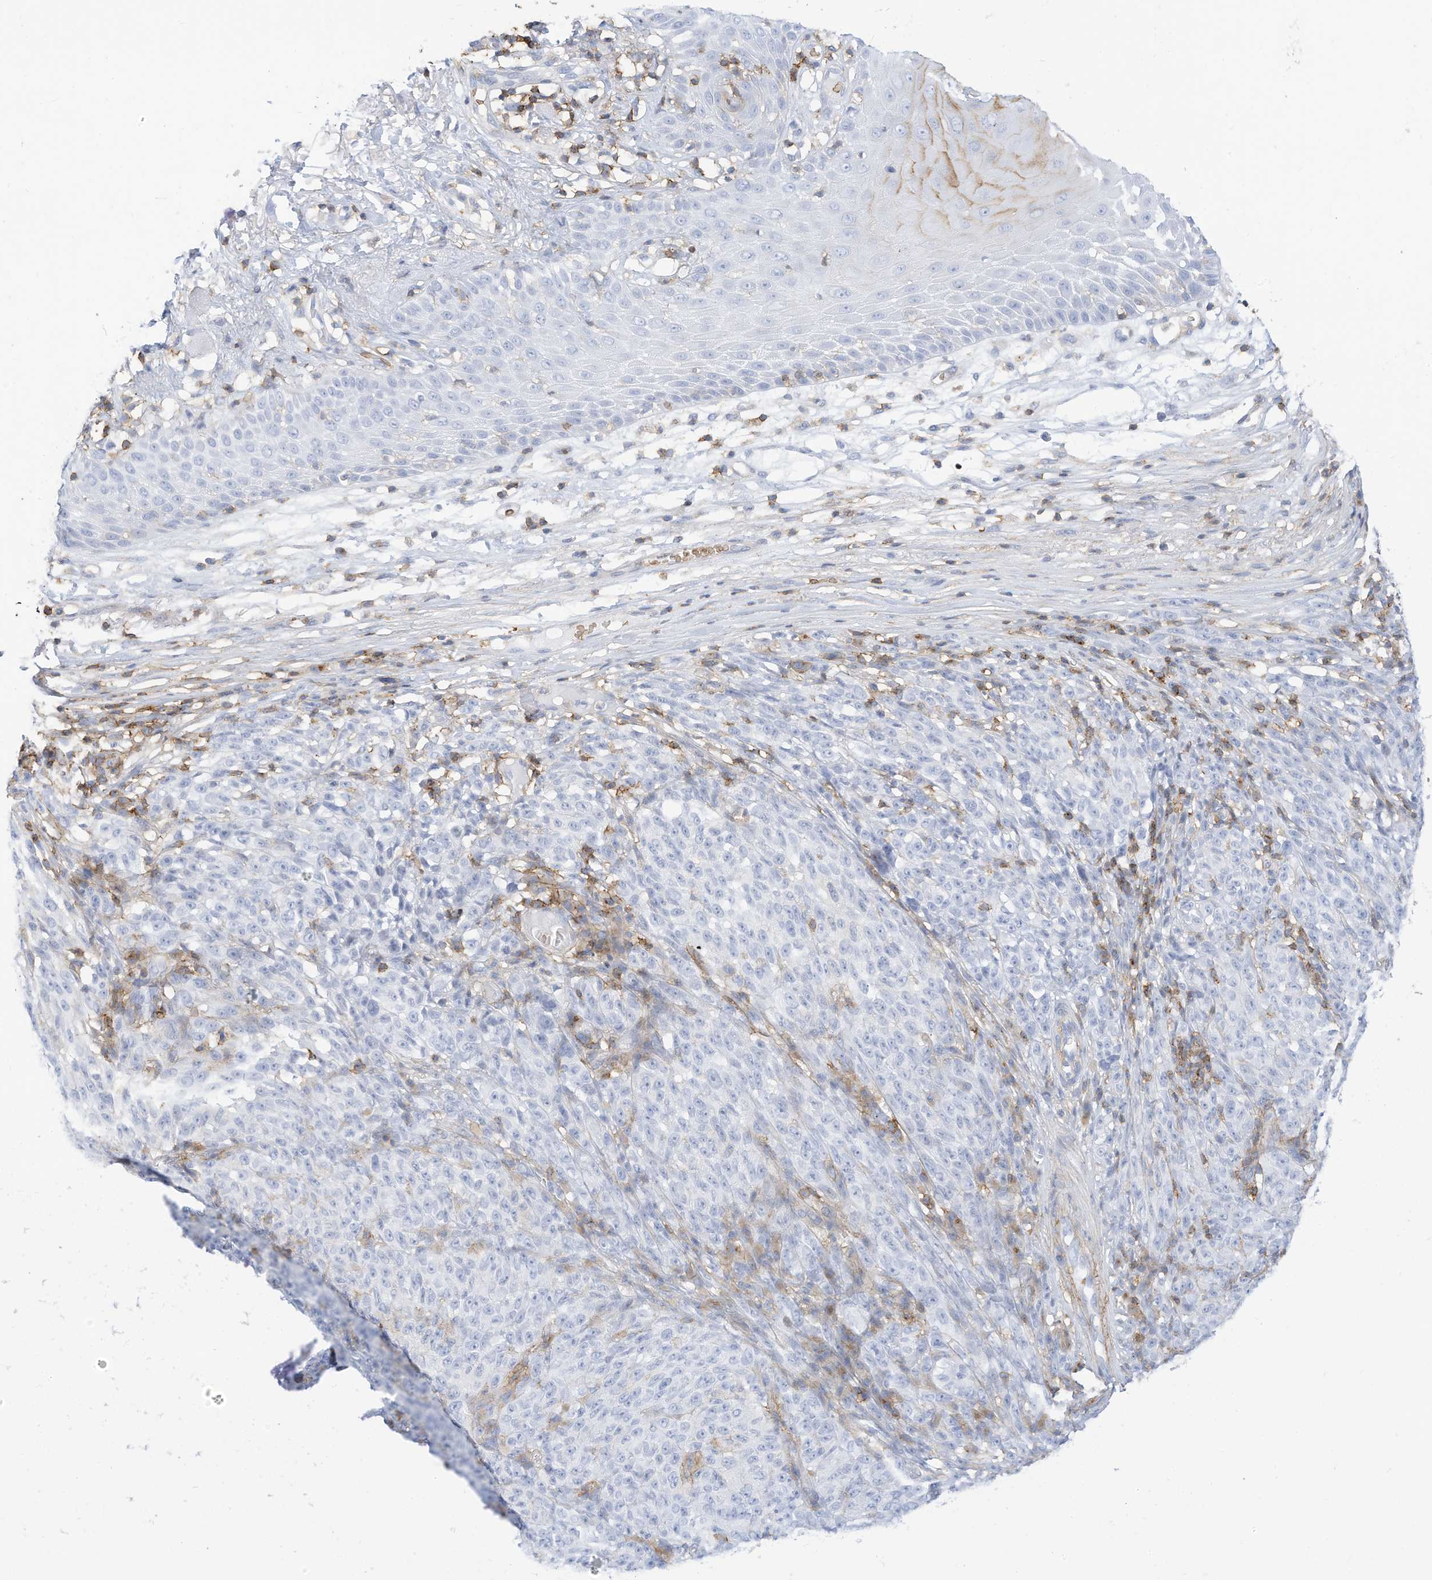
{"staining": {"intensity": "negative", "quantity": "none", "location": "none"}, "tissue": "melanoma", "cell_type": "Tumor cells", "image_type": "cancer", "snomed": [{"axis": "morphology", "description": "Malignant melanoma, NOS"}, {"axis": "topography", "description": "Skin"}], "caption": "This is an immunohistochemistry (IHC) image of human malignant melanoma. There is no staining in tumor cells.", "gene": "TXNDC9", "patient": {"sex": "female", "age": 82}}